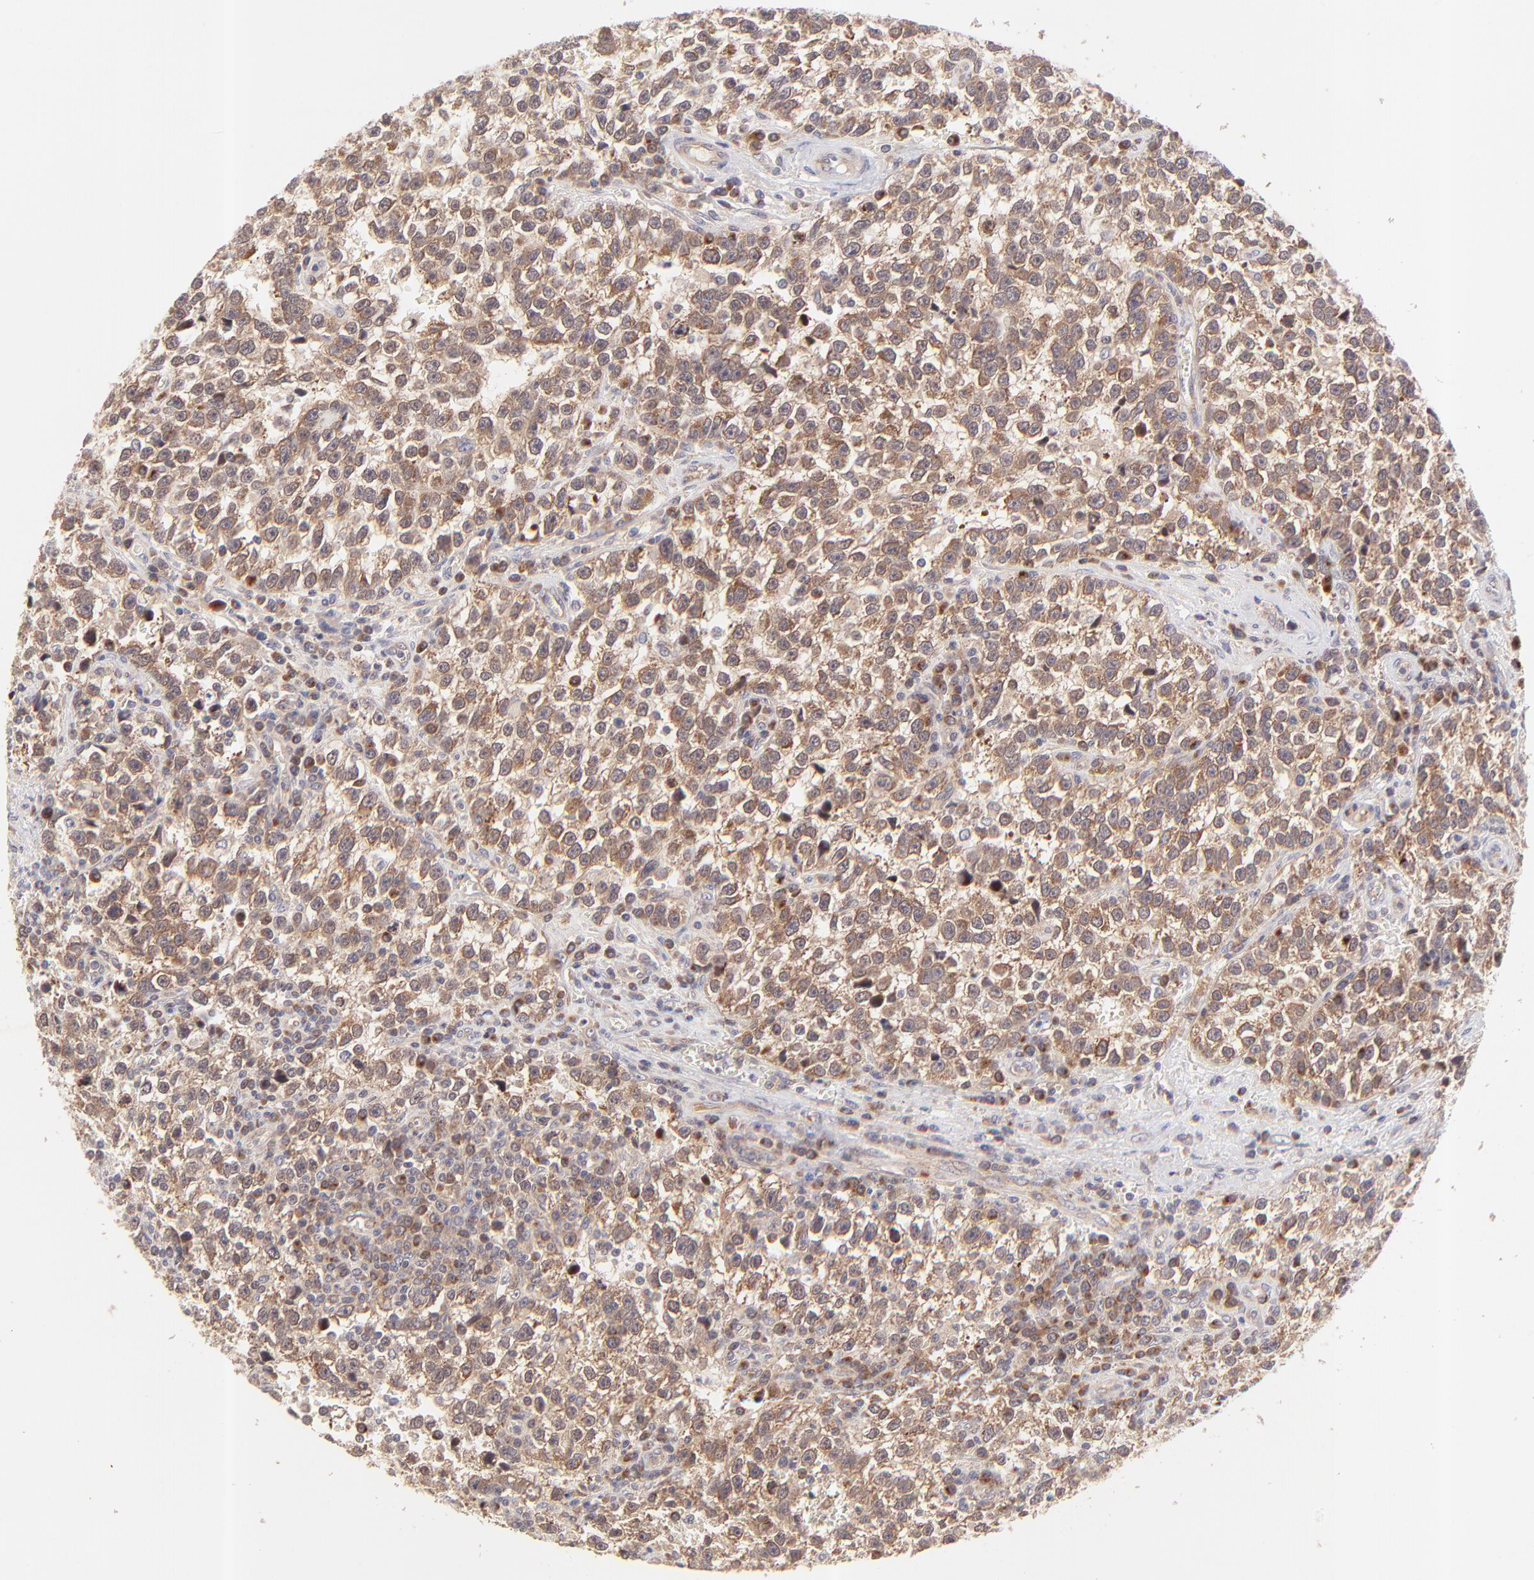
{"staining": {"intensity": "moderate", "quantity": ">75%", "location": "cytoplasmic/membranous"}, "tissue": "testis cancer", "cell_type": "Tumor cells", "image_type": "cancer", "snomed": [{"axis": "morphology", "description": "Seminoma, NOS"}, {"axis": "topography", "description": "Testis"}], "caption": "Brown immunohistochemical staining in human testis seminoma exhibits moderate cytoplasmic/membranous staining in approximately >75% of tumor cells.", "gene": "TNRC6B", "patient": {"sex": "male", "age": 38}}